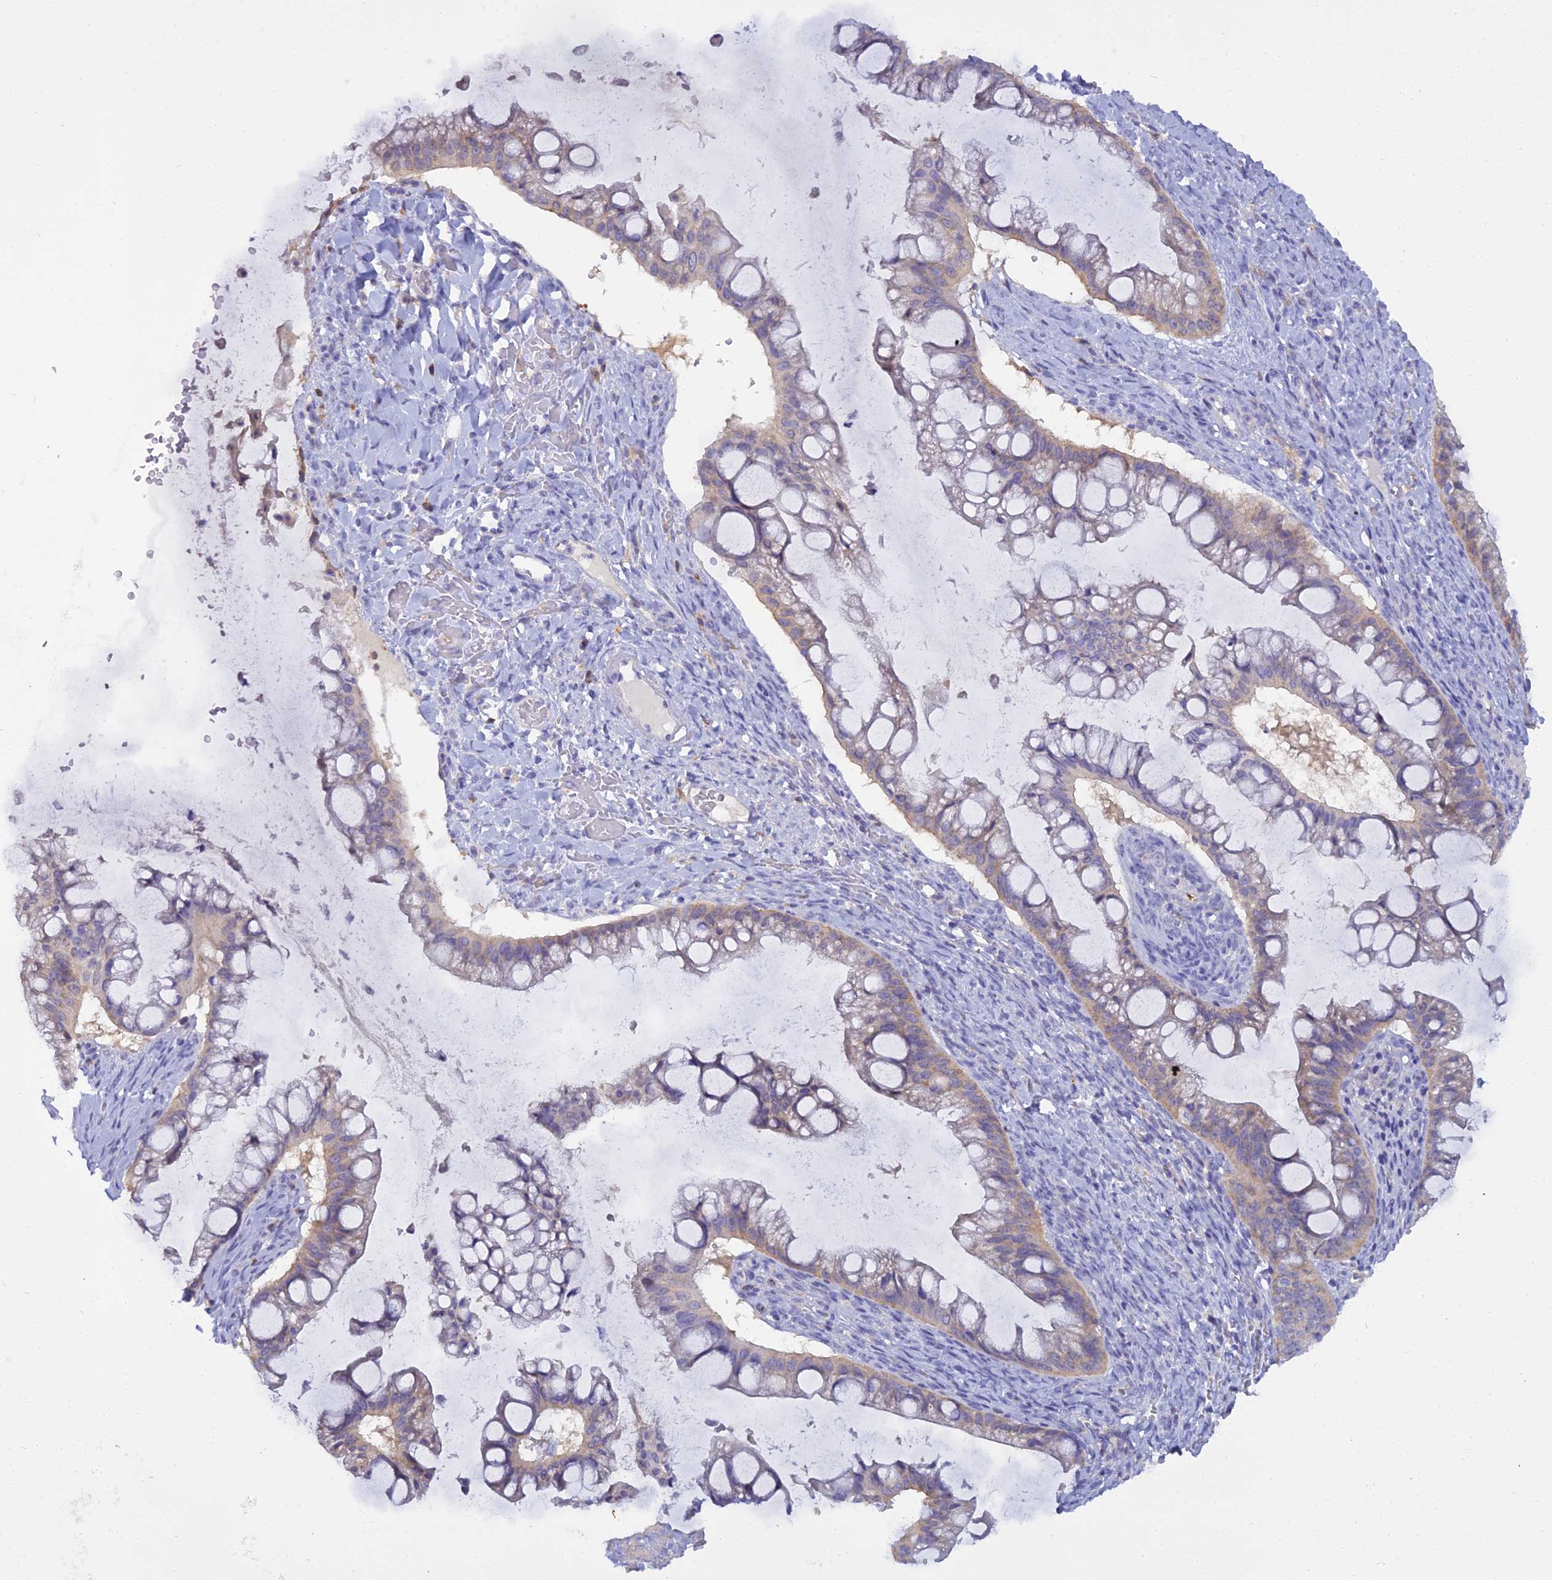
{"staining": {"intensity": "weak", "quantity": "25%-75%", "location": "cytoplasmic/membranous"}, "tissue": "ovarian cancer", "cell_type": "Tumor cells", "image_type": "cancer", "snomed": [{"axis": "morphology", "description": "Cystadenocarcinoma, mucinous, NOS"}, {"axis": "topography", "description": "Ovary"}], "caption": "Tumor cells demonstrate low levels of weak cytoplasmic/membranous positivity in approximately 25%-75% of cells in ovarian cancer (mucinous cystadenocarcinoma).", "gene": "BLNK", "patient": {"sex": "female", "age": 73}}